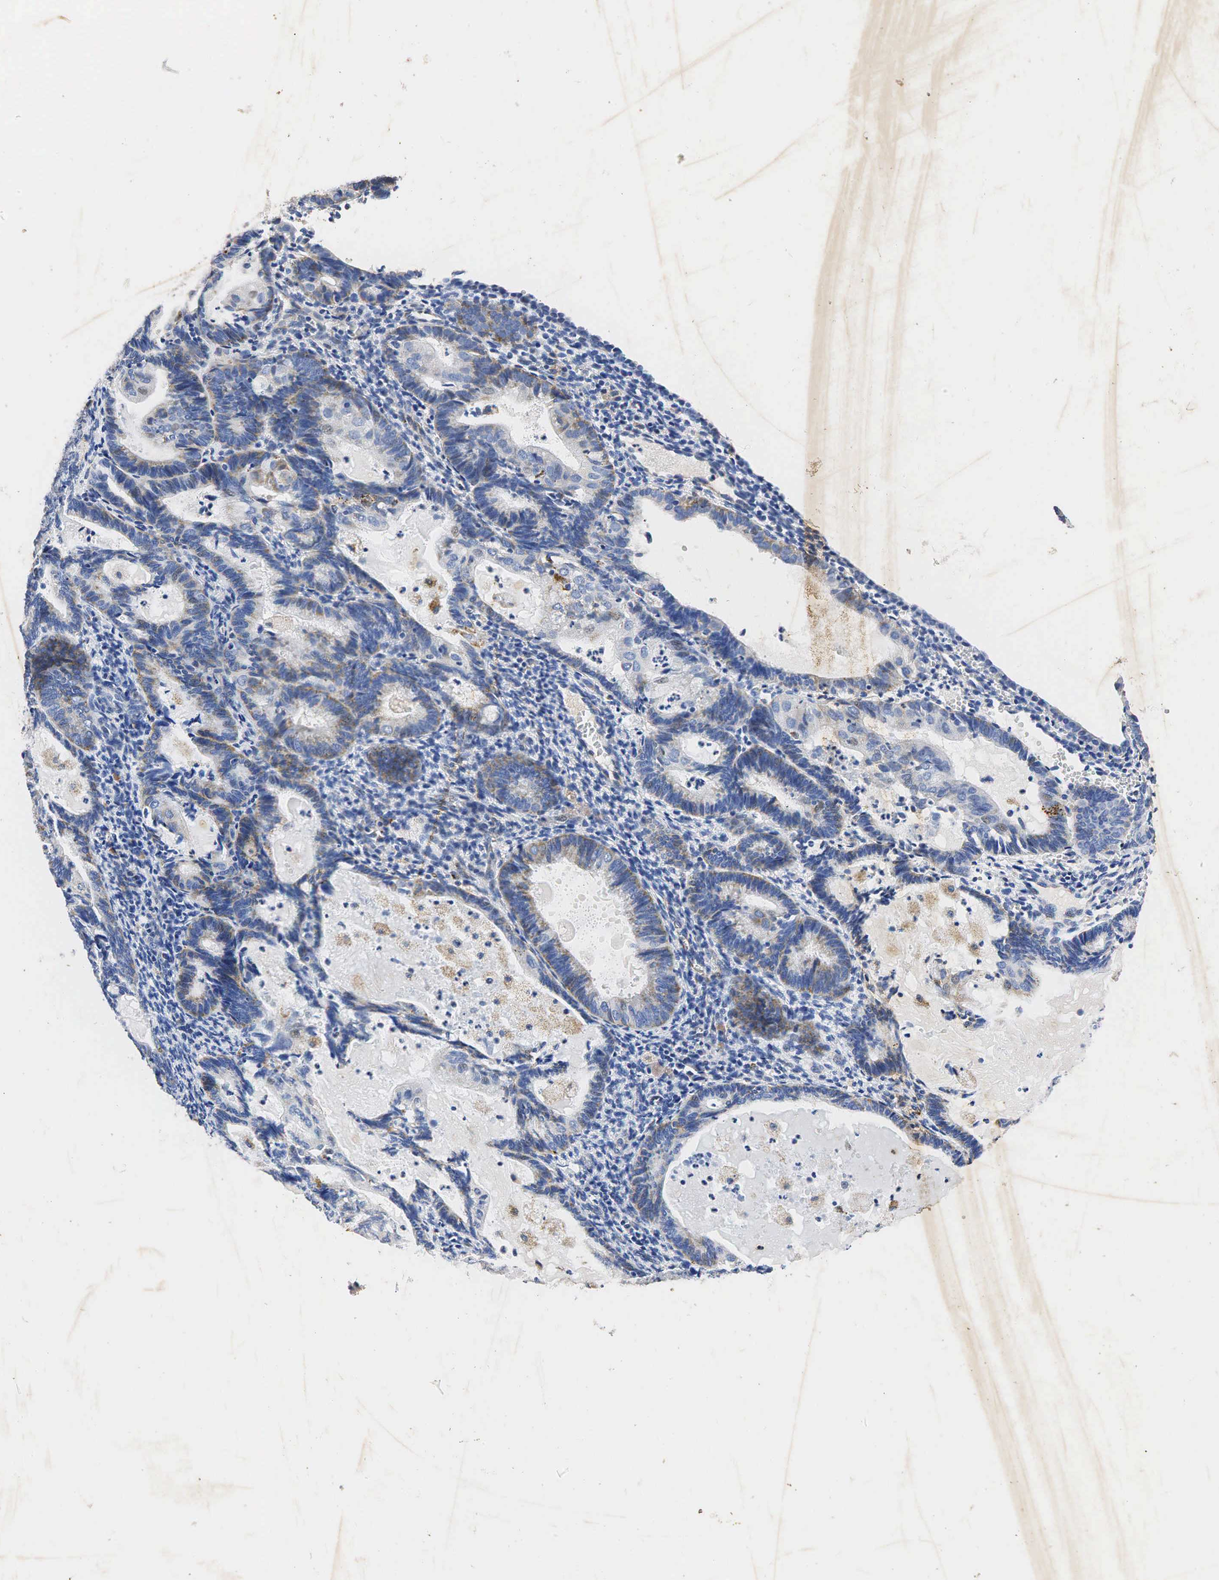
{"staining": {"intensity": "weak", "quantity": "25%-75%", "location": "cytoplasmic/membranous,nuclear"}, "tissue": "endometrial cancer", "cell_type": "Tumor cells", "image_type": "cancer", "snomed": [{"axis": "morphology", "description": "Adenocarcinoma, NOS"}, {"axis": "topography", "description": "Endometrium"}], "caption": "Immunohistochemistry image of endometrial cancer (adenocarcinoma) stained for a protein (brown), which shows low levels of weak cytoplasmic/membranous and nuclear staining in approximately 25%-75% of tumor cells.", "gene": "SYP", "patient": {"sex": "female", "age": 63}}